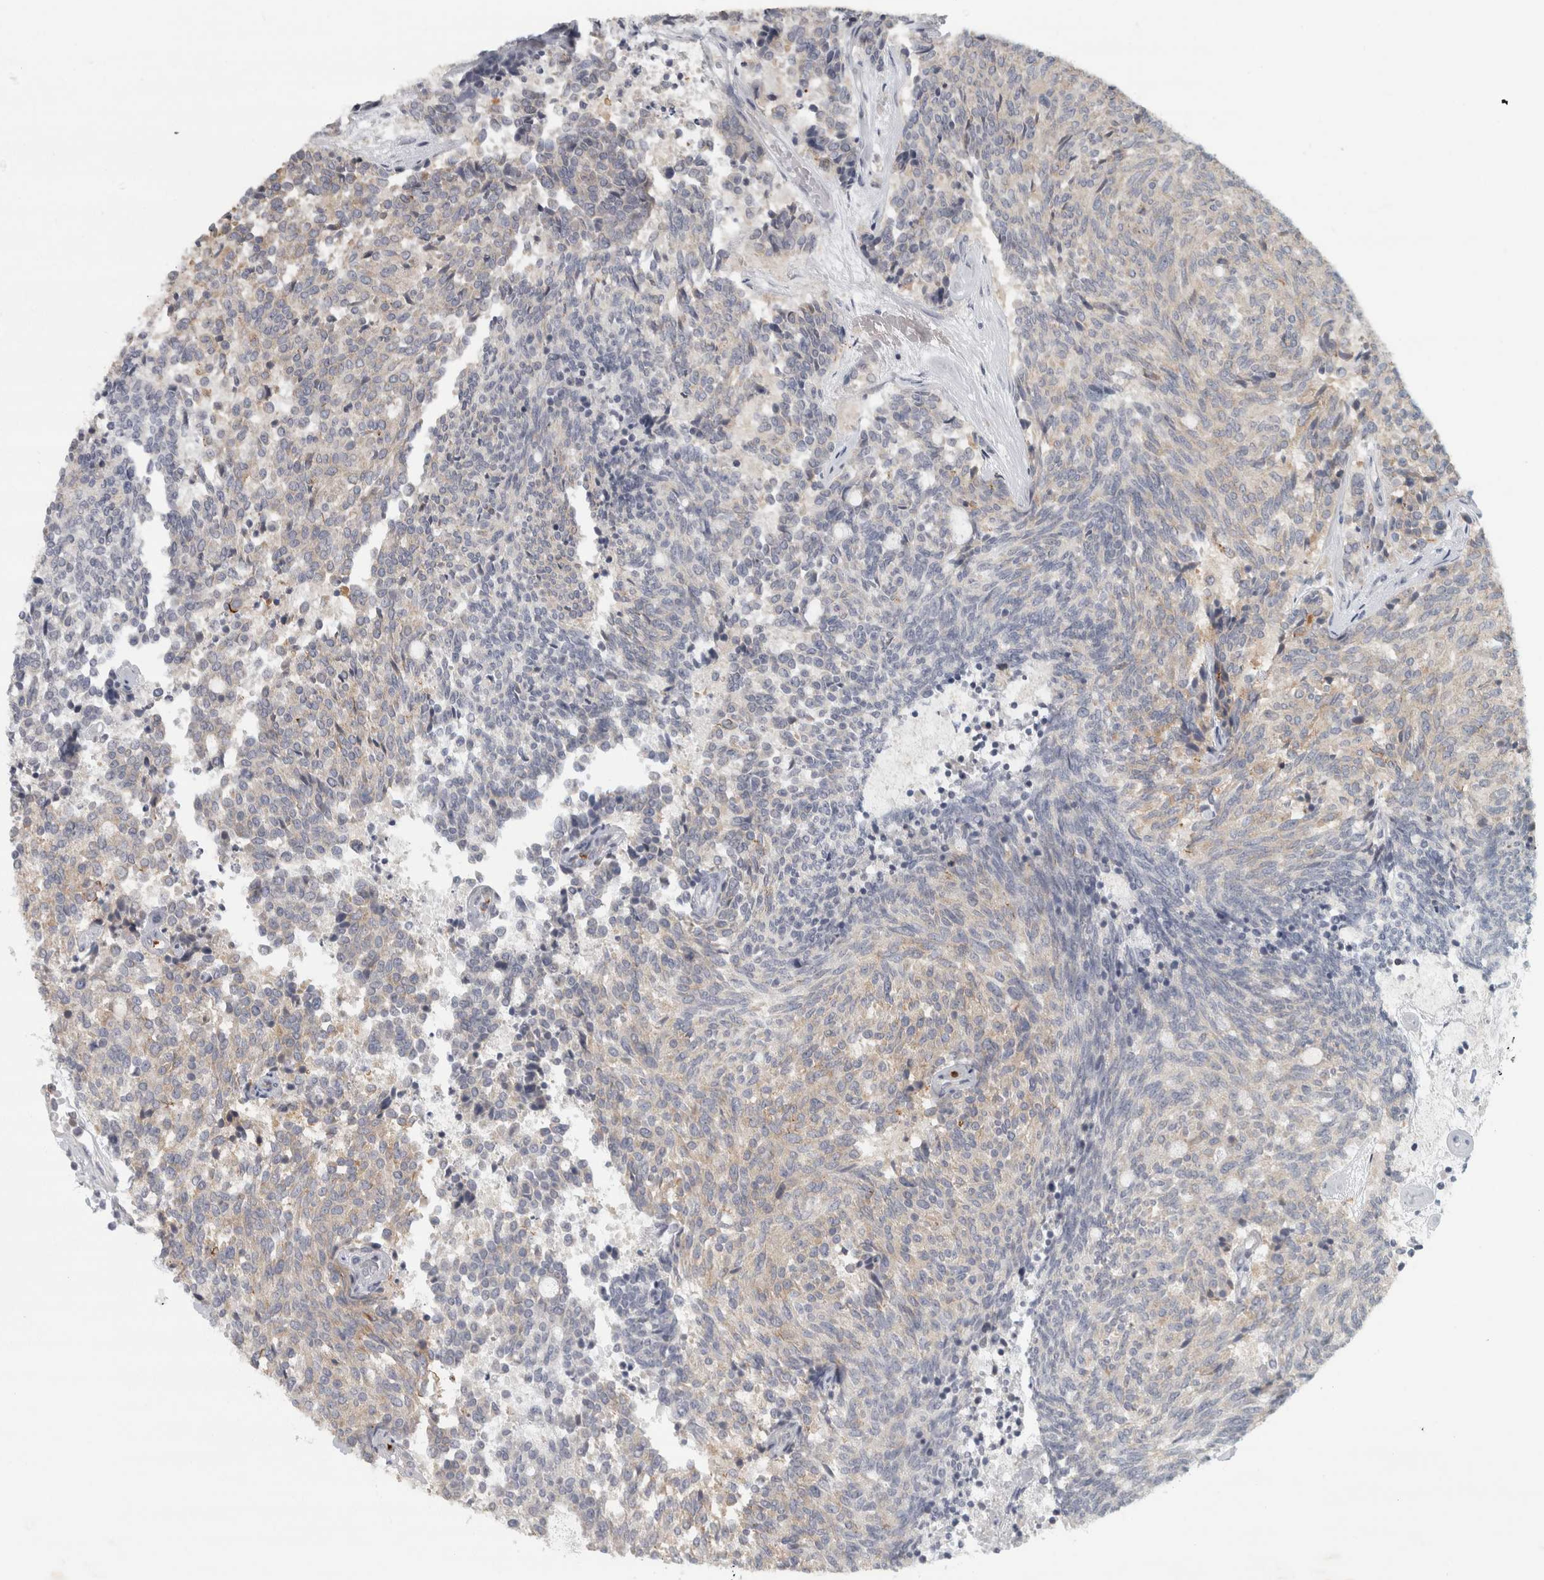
{"staining": {"intensity": "negative", "quantity": "none", "location": "none"}, "tissue": "carcinoid", "cell_type": "Tumor cells", "image_type": "cancer", "snomed": [{"axis": "morphology", "description": "Carcinoid, malignant, NOS"}, {"axis": "topography", "description": "Pancreas"}], "caption": "Immunohistochemistry micrograph of carcinoid (malignant) stained for a protein (brown), which reveals no positivity in tumor cells. The staining was performed using DAB to visualize the protein expression in brown, while the nuclei were stained in blue with hematoxylin (Magnification: 20x).", "gene": "PTPRN2", "patient": {"sex": "female", "age": 54}}